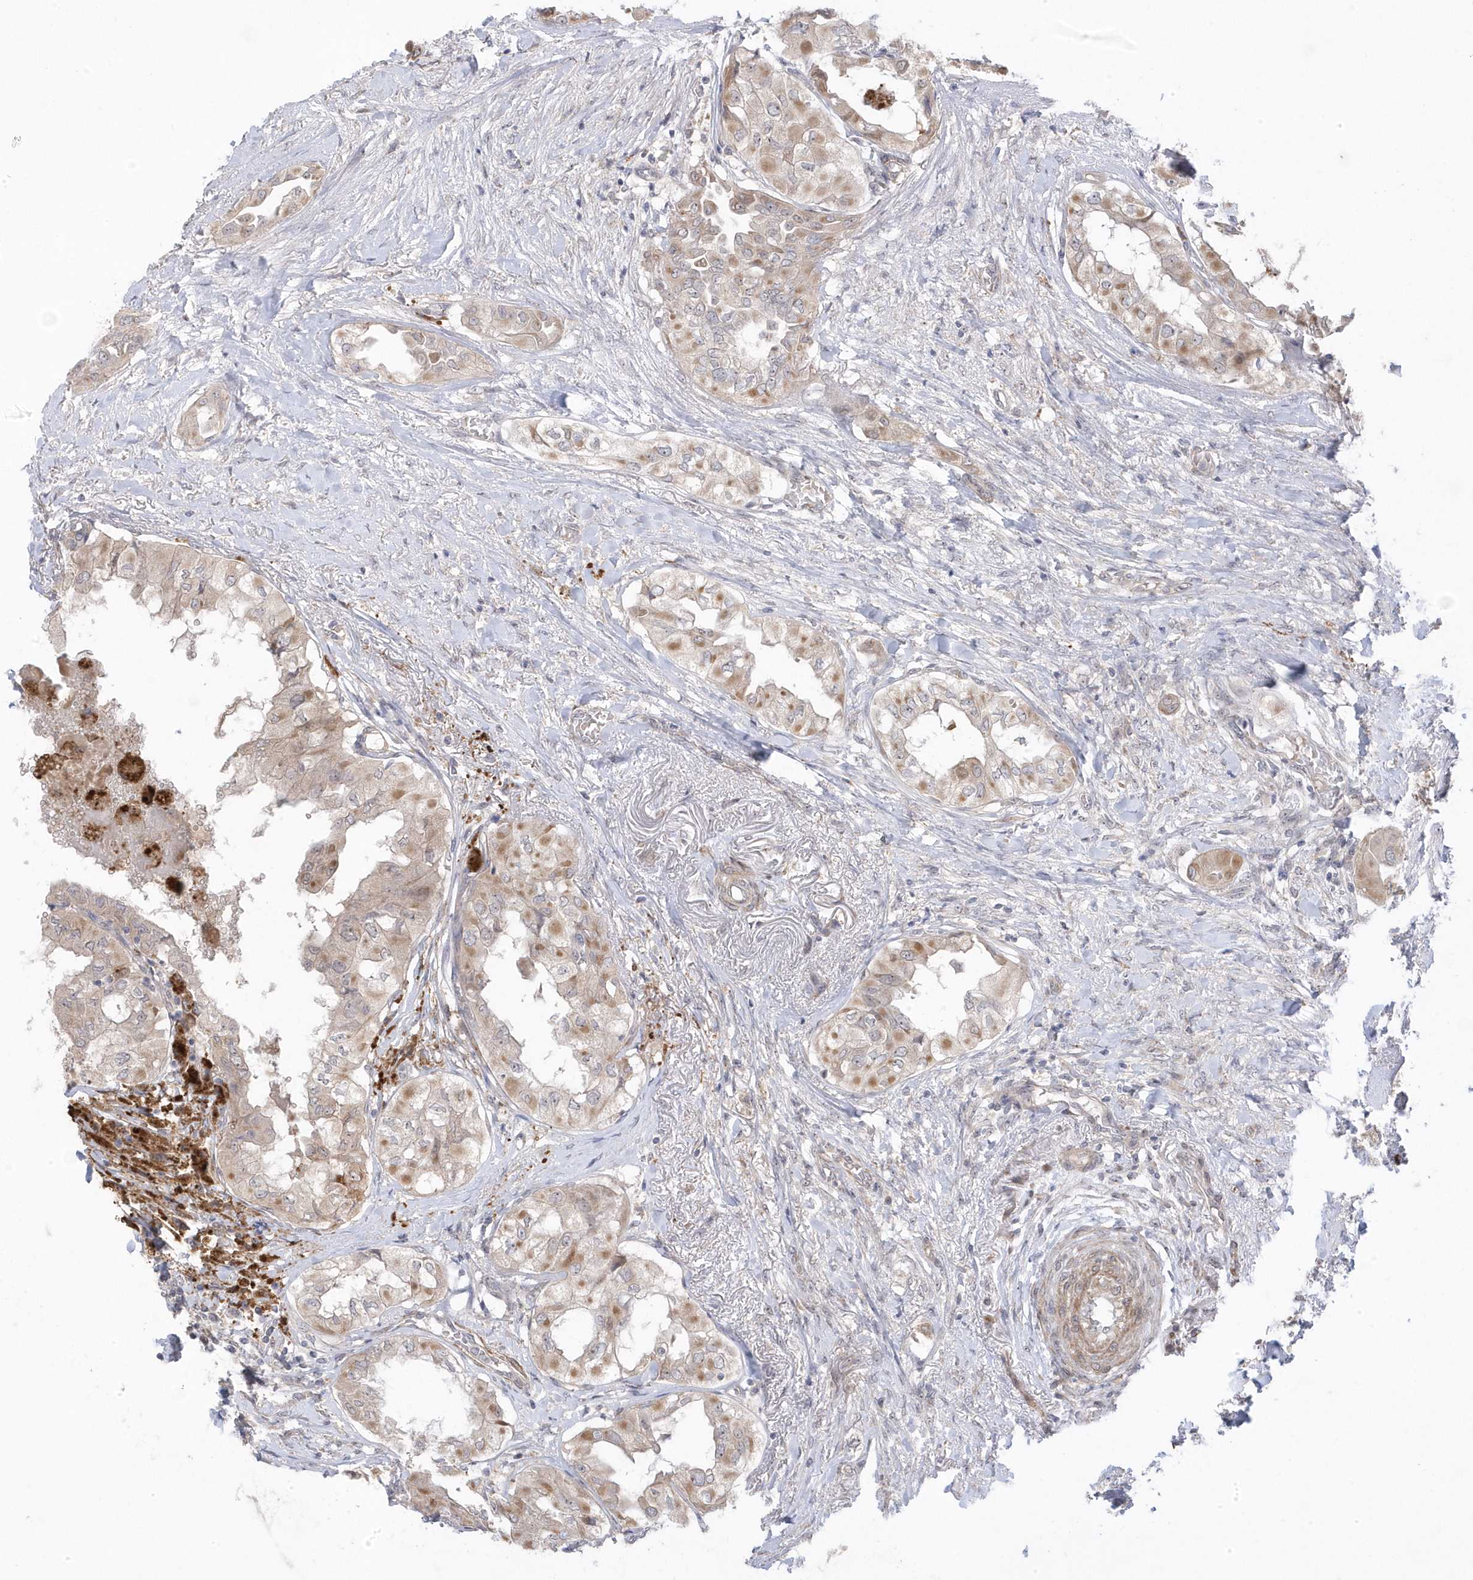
{"staining": {"intensity": "moderate", "quantity": ">75%", "location": "cytoplasmic/membranous"}, "tissue": "thyroid cancer", "cell_type": "Tumor cells", "image_type": "cancer", "snomed": [{"axis": "morphology", "description": "Papillary adenocarcinoma, NOS"}, {"axis": "topography", "description": "Thyroid gland"}], "caption": "DAB (3,3'-diaminobenzidine) immunohistochemical staining of human thyroid cancer demonstrates moderate cytoplasmic/membranous protein expression in approximately >75% of tumor cells.", "gene": "GTPBP6", "patient": {"sex": "female", "age": 59}}